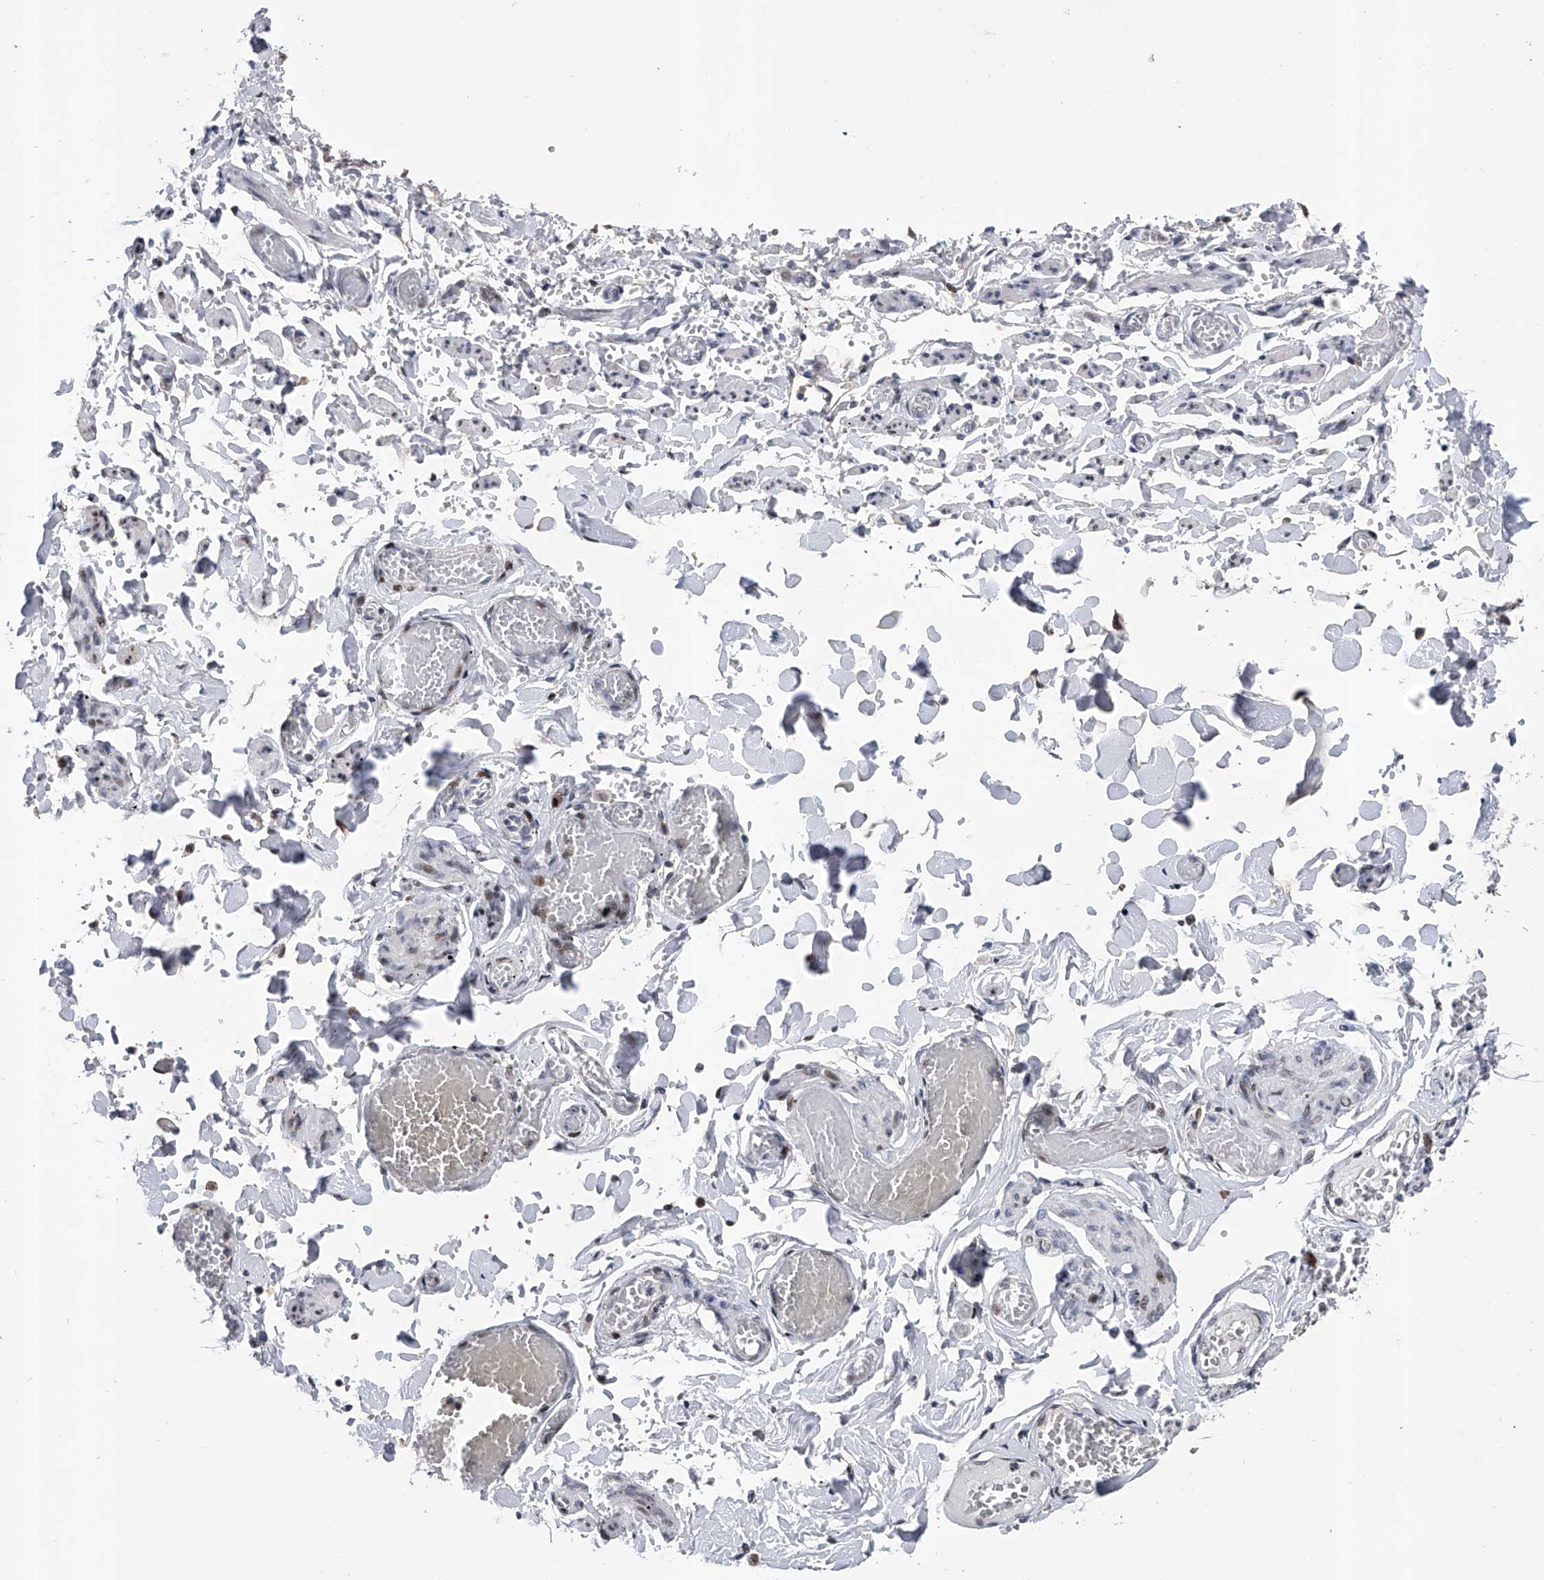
{"staining": {"intensity": "moderate", "quantity": ">75%", "location": "nuclear"}, "tissue": "adipose tissue", "cell_type": "Adipocytes", "image_type": "normal", "snomed": [{"axis": "morphology", "description": "Normal tissue, NOS"}, {"axis": "topography", "description": "Vascular tissue"}, {"axis": "topography", "description": "Fallopian tube"}, {"axis": "topography", "description": "Ovary"}], "caption": "Protein expression analysis of benign adipose tissue shows moderate nuclear positivity in about >75% of adipocytes.", "gene": "RWDD2A", "patient": {"sex": "female", "age": 67}}